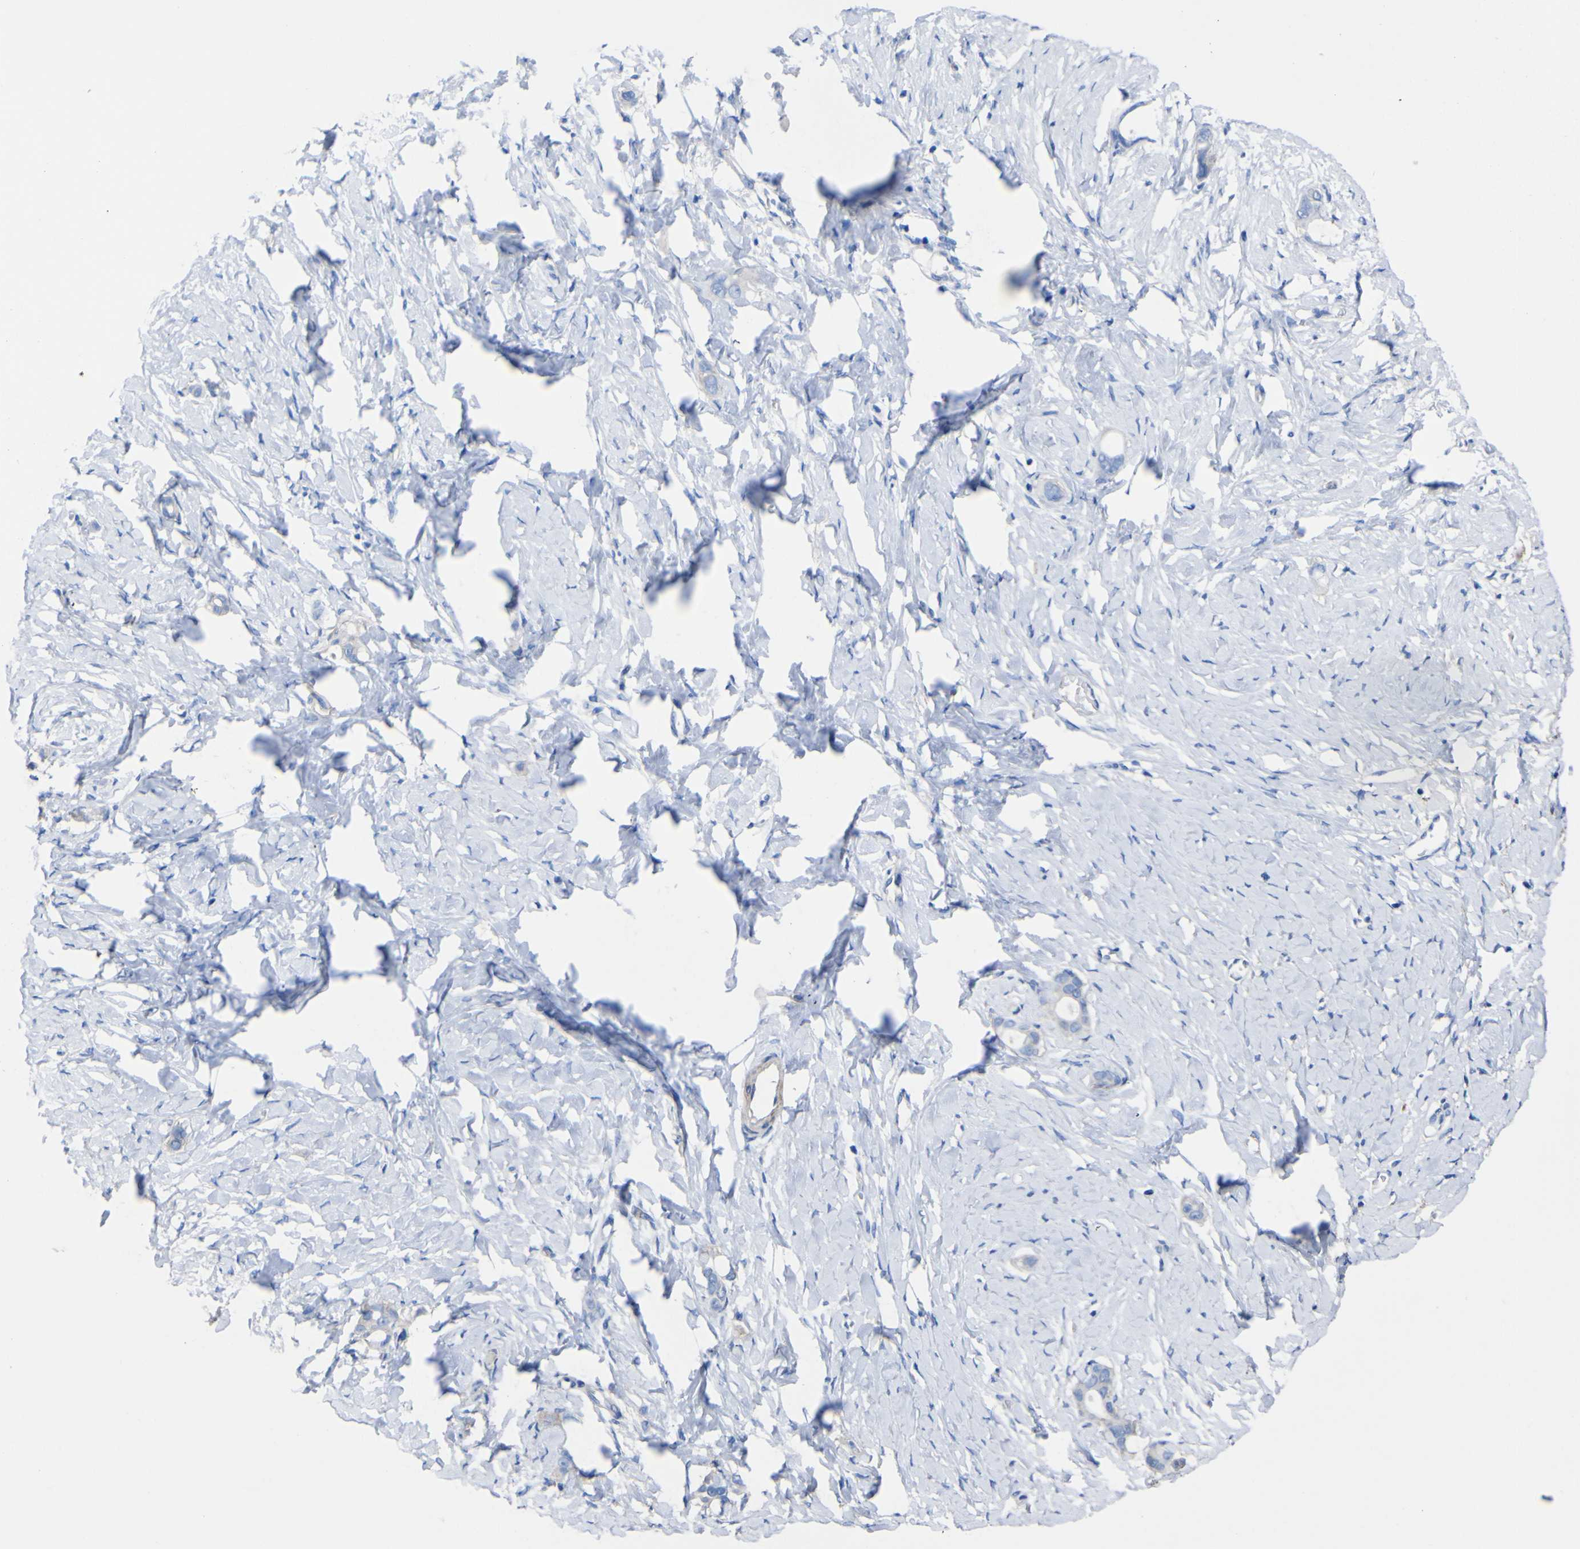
{"staining": {"intensity": "negative", "quantity": "none", "location": "none"}, "tissue": "stomach cancer", "cell_type": "Tumor cells", "image_type": "cancer", "snomed": [{"axis": "morphology", "description": "Adenocarcinoma, NOS"}, {"axis": "topography", "description": "Stomach"}], "caption": "Immunohistochemistry of stomach adenocarcinoma shows no expression in tumor cells.", "gene": "AGO4", "patient": {"sex": "female", "age": 75}}